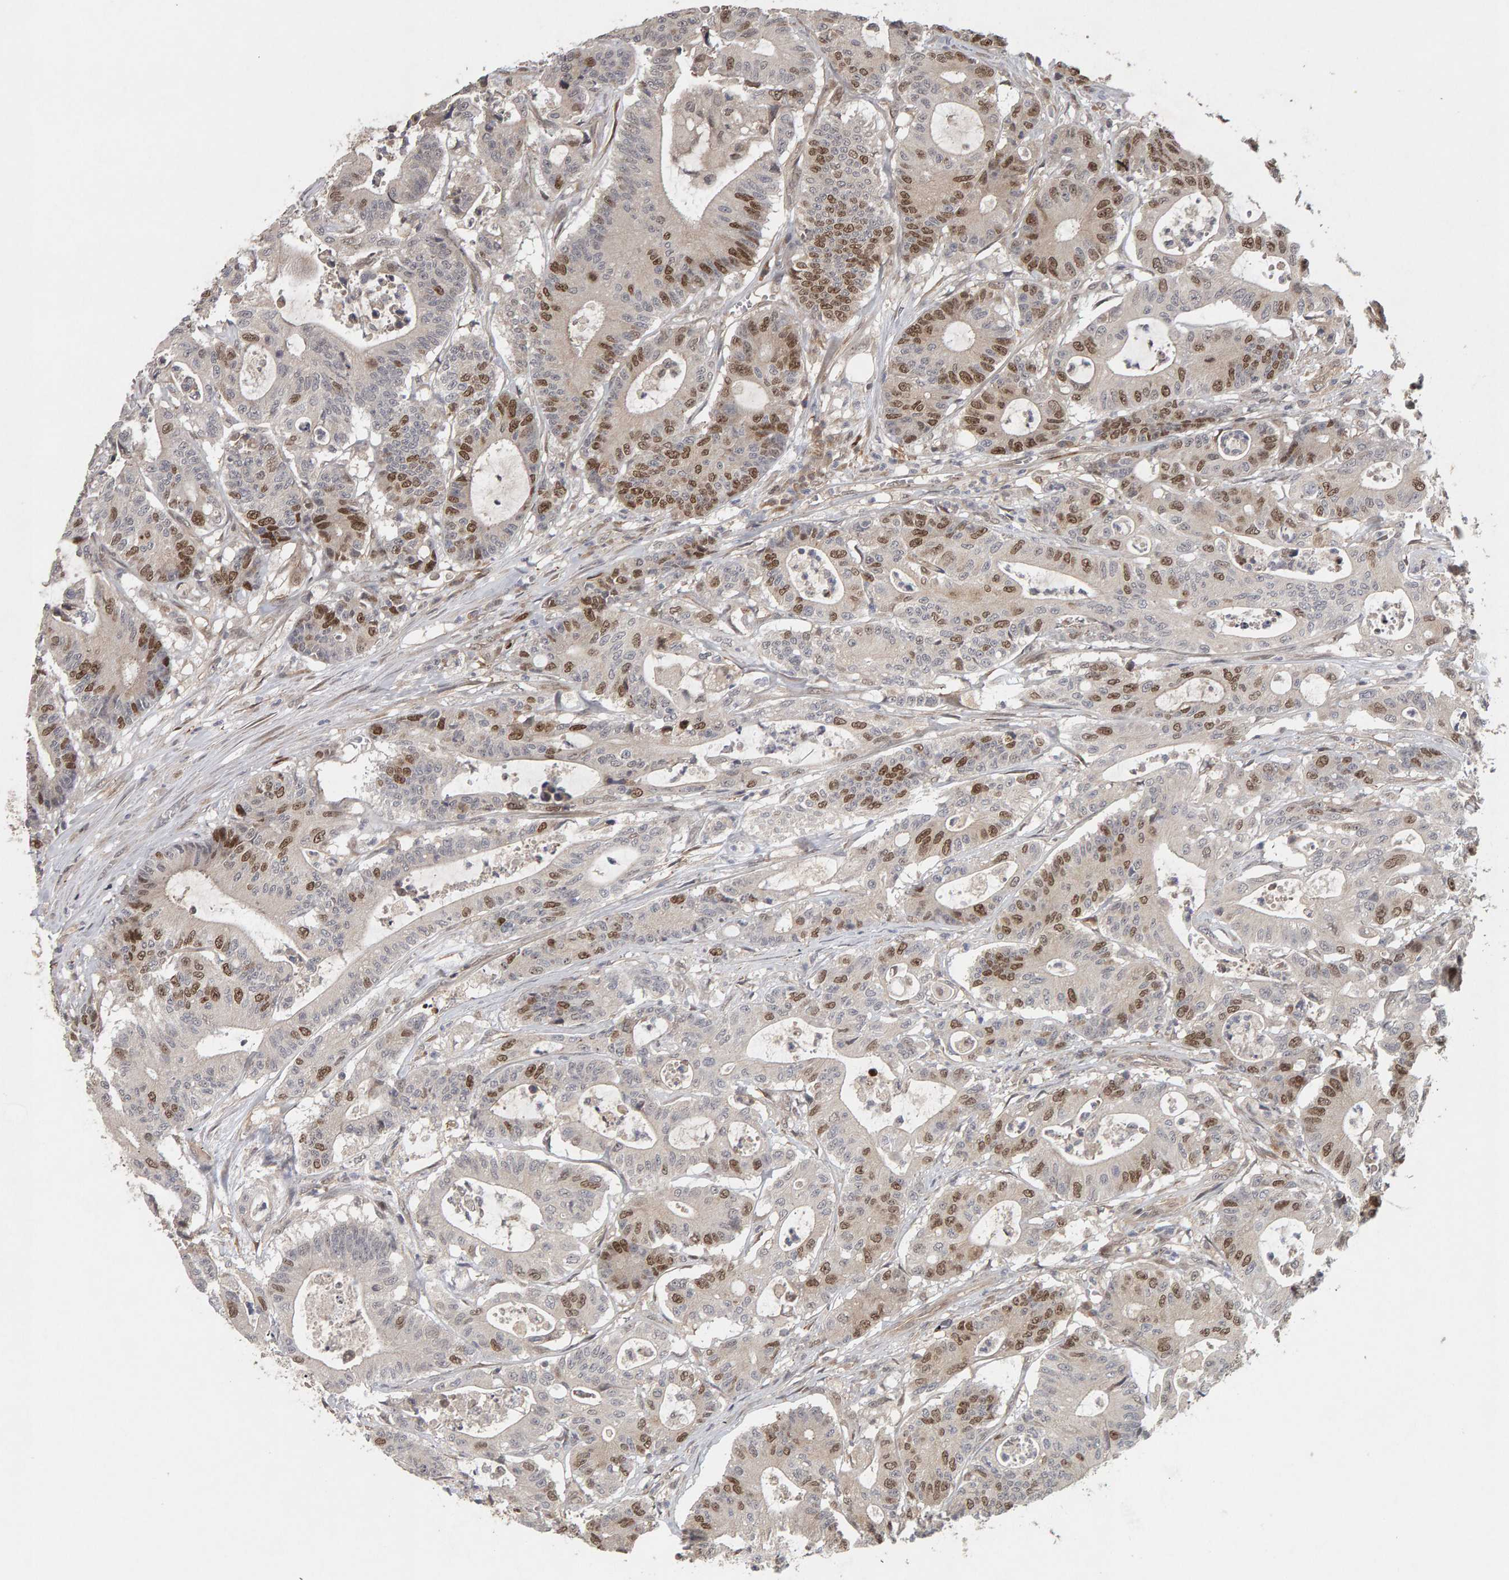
{"staining": {"intensity": "moderate", "quantity": ">75%", "location": "nuclear"}, "tissue": "colorectal cancer", "cell_type": "Tumor cells", "image_type": "cancer", "snomed": [{"axis": "morphology", "description": "Adenocarcinoma, NOS"}, {"axis": "topography", "description": "Colon"}], "caption": "A high-resolution photomicrograph shows IHC staining of adenocarcinoma (colorectal), which reveals moderate nuclear positivity in about >75% of tumor cells. (DAB IHC with brightfield microscopy, high magnification).", "gene": "CDCA5", "patient": {"sex": "female", "age": 84}}